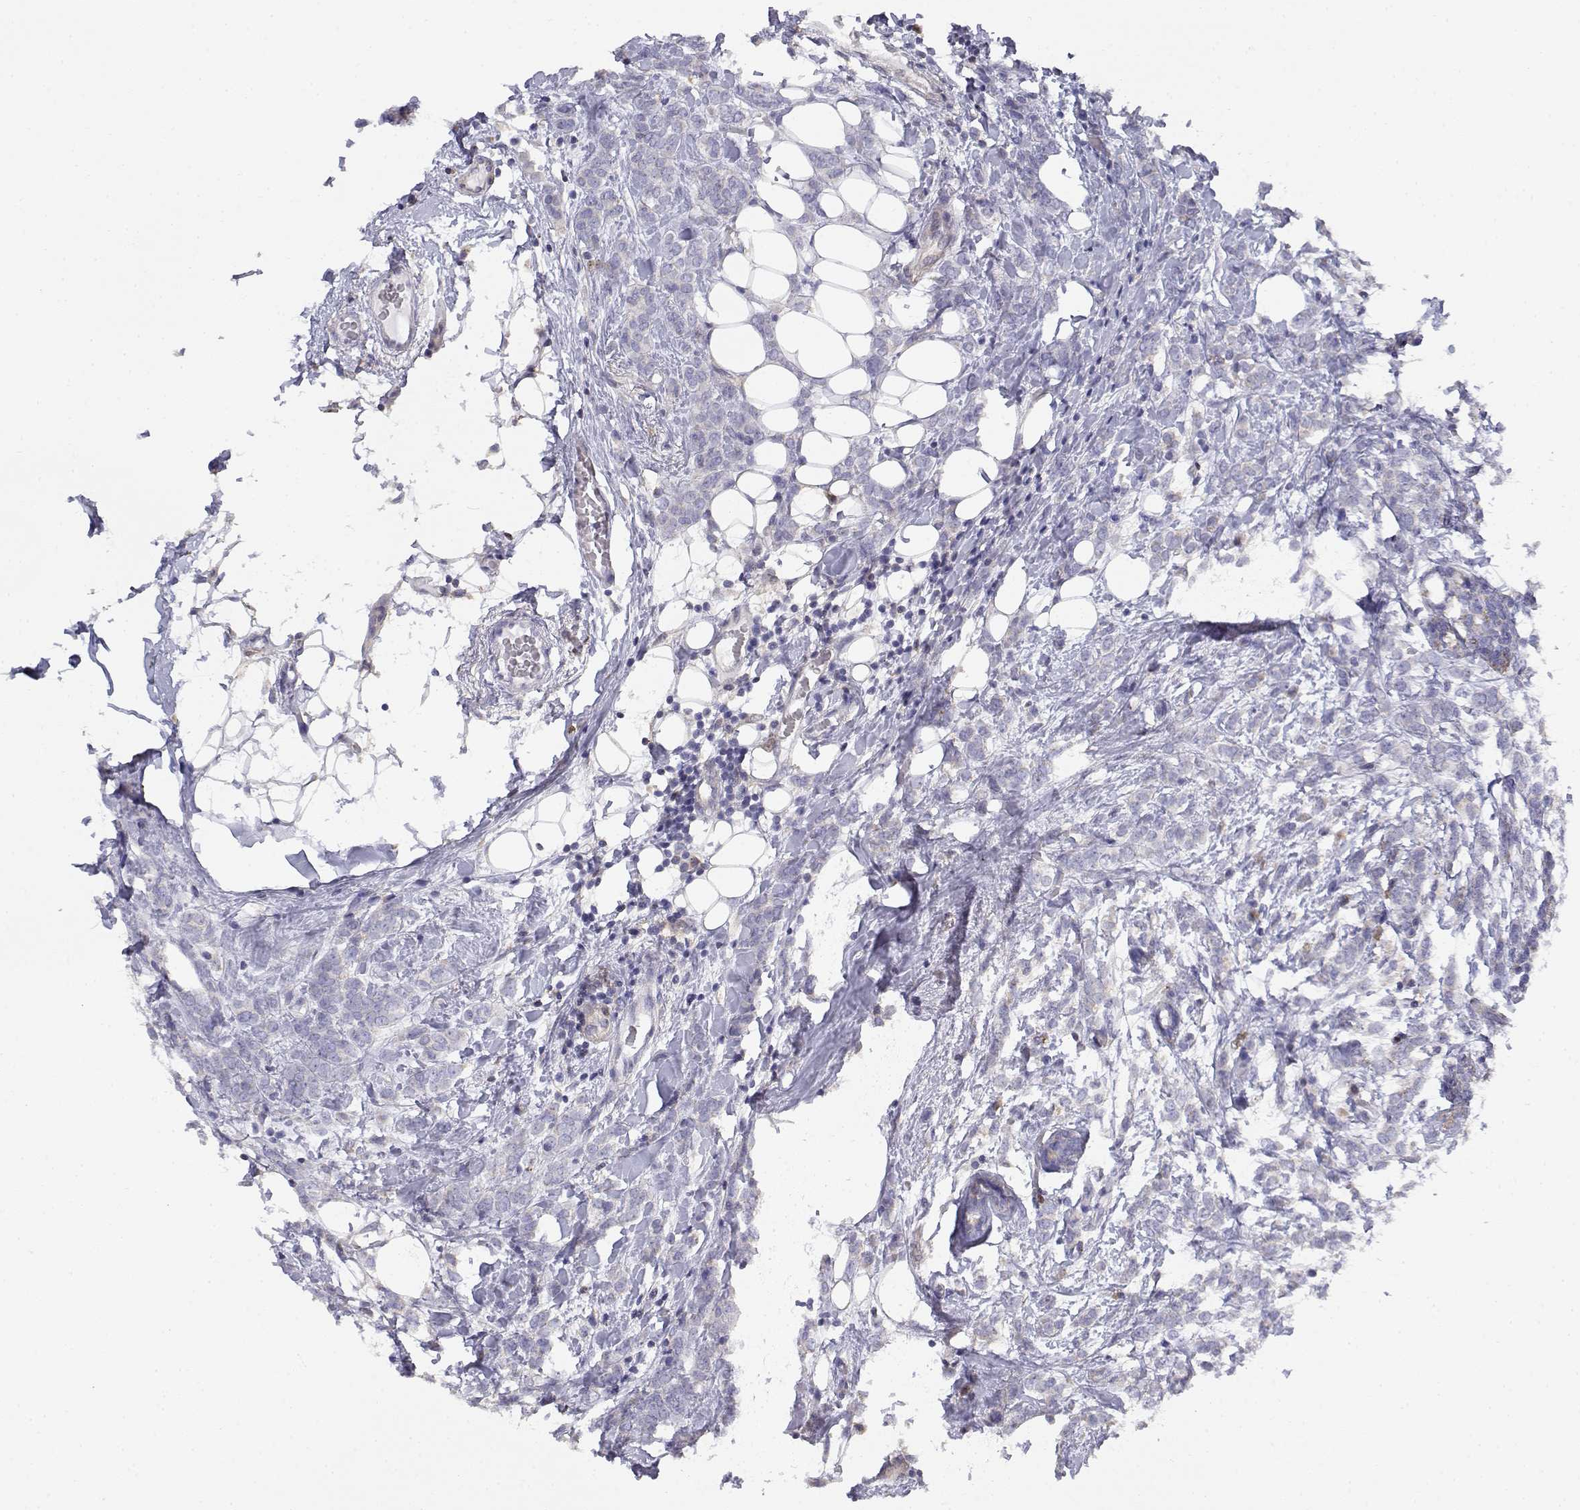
{"staining": {"intensity": "negative", "quantity": "none", "location": "none"}, "tissue": "breast cancer", "cell_type": "Tumor cells", "image_type": "cancer", "snomed": [{"axis": "morphology", "description": "Lobular carcinoma"}, {"axis": "topography", "description": "Breast"}], "caption": "Human lobular carcinoma (breast) stained for a protein using immunohistochemistry shows no positivity in tumor cells.", "gene": "ADA", "patient": {"sex": "female", "age": 49}}